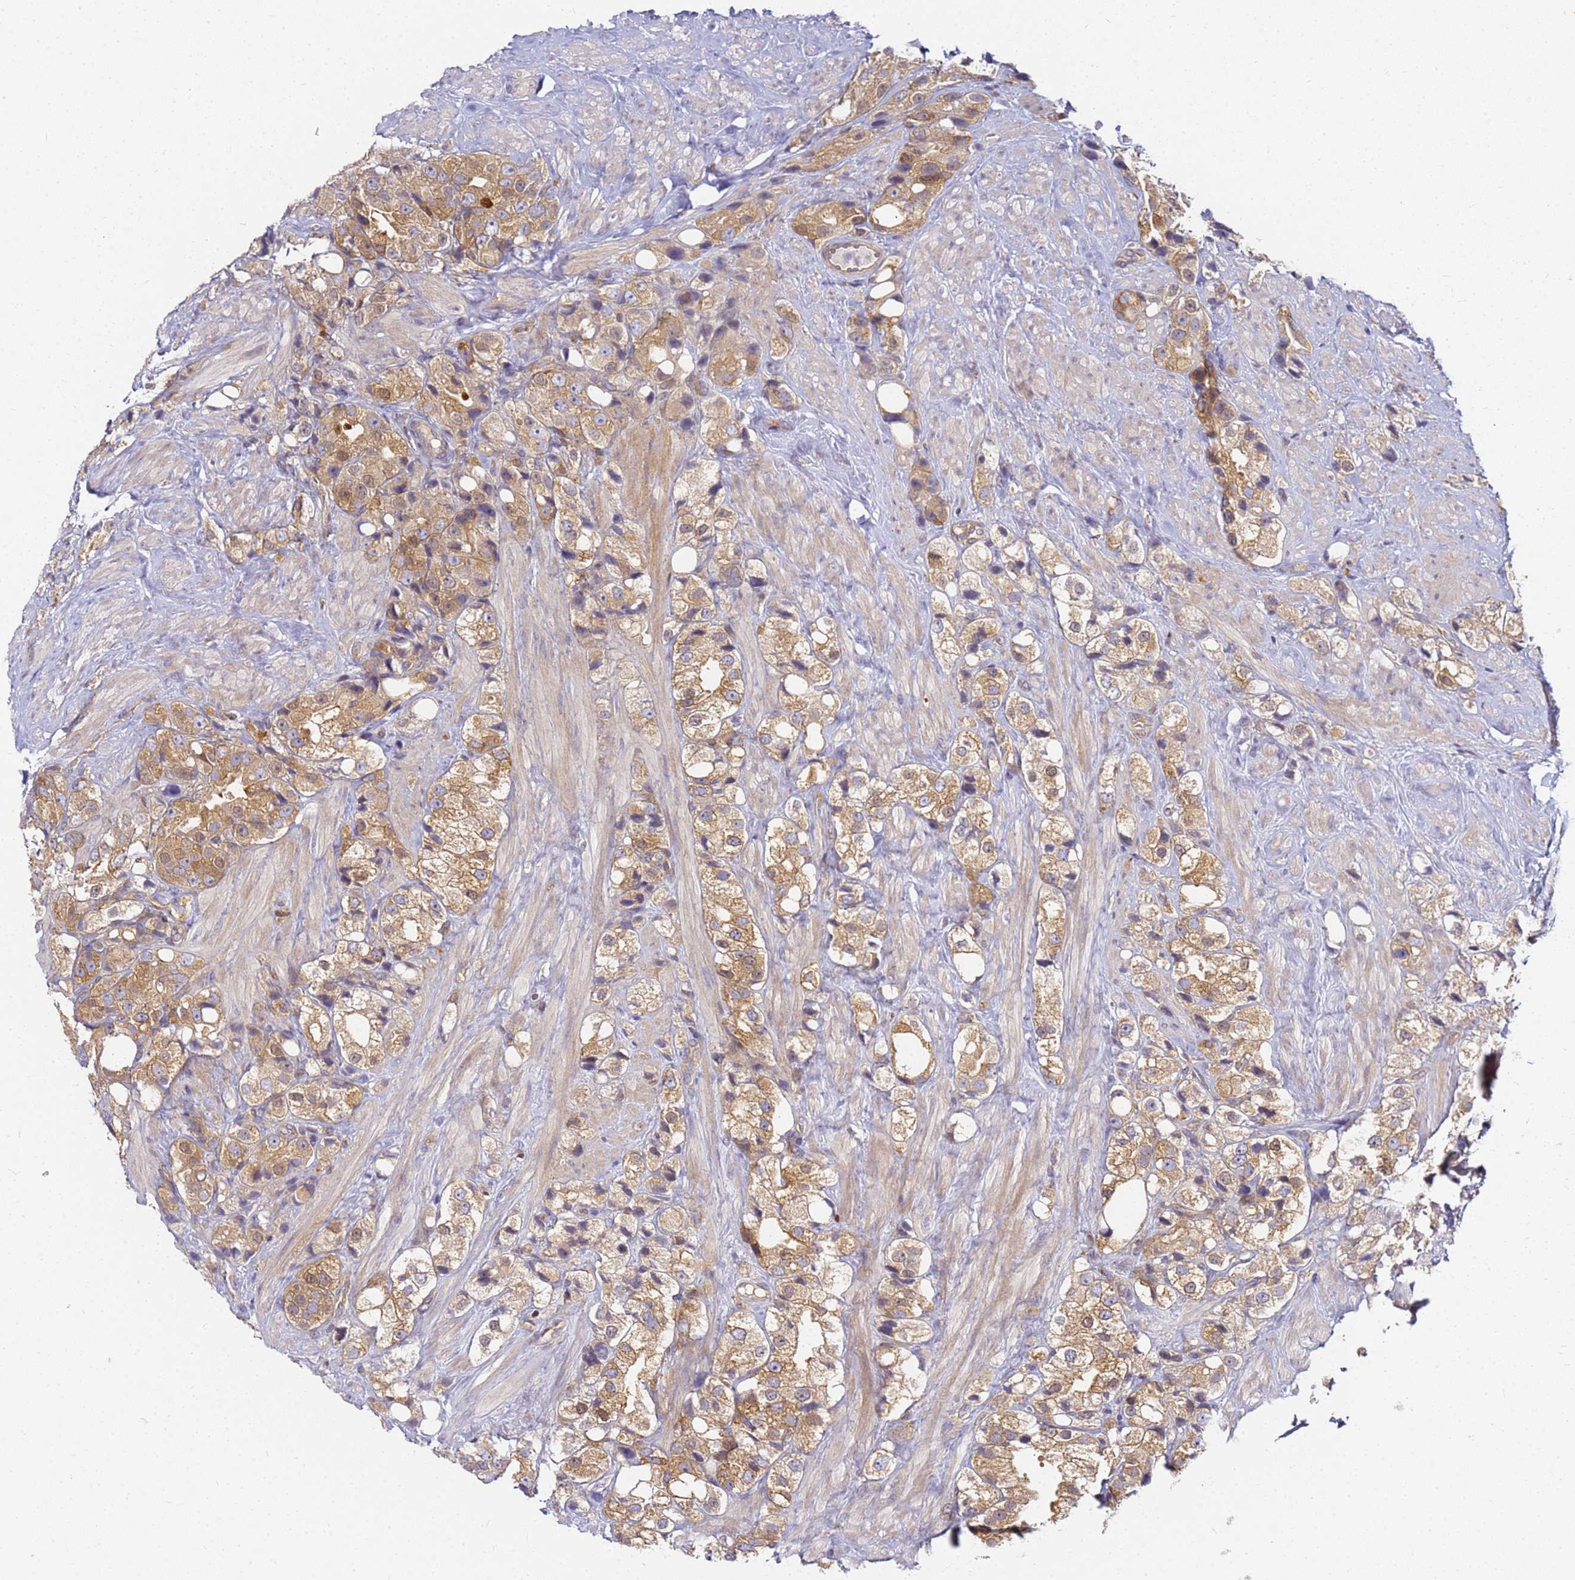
{"staining": {"intensity": "moderate", "quantity": ">75%", "location": "cytoplasmic/membranous"}, "tissue": "prostate cancer", "cell_type": "Tumor cells", "image_type": "cancer", "snomed": [{"axis": "morphology", "description": "Adenocarcinoma, NOS"}, {"axis": "topography", "description": "Prostate"}], "caption": "A photomicrograph of human prostate adenocarcinoma stained for a protein reveals moderate cytoplasmic/membranous brown staining in tumor cells.", "gene": "CHM", "patient": {"sex": "male", "age": 79}}